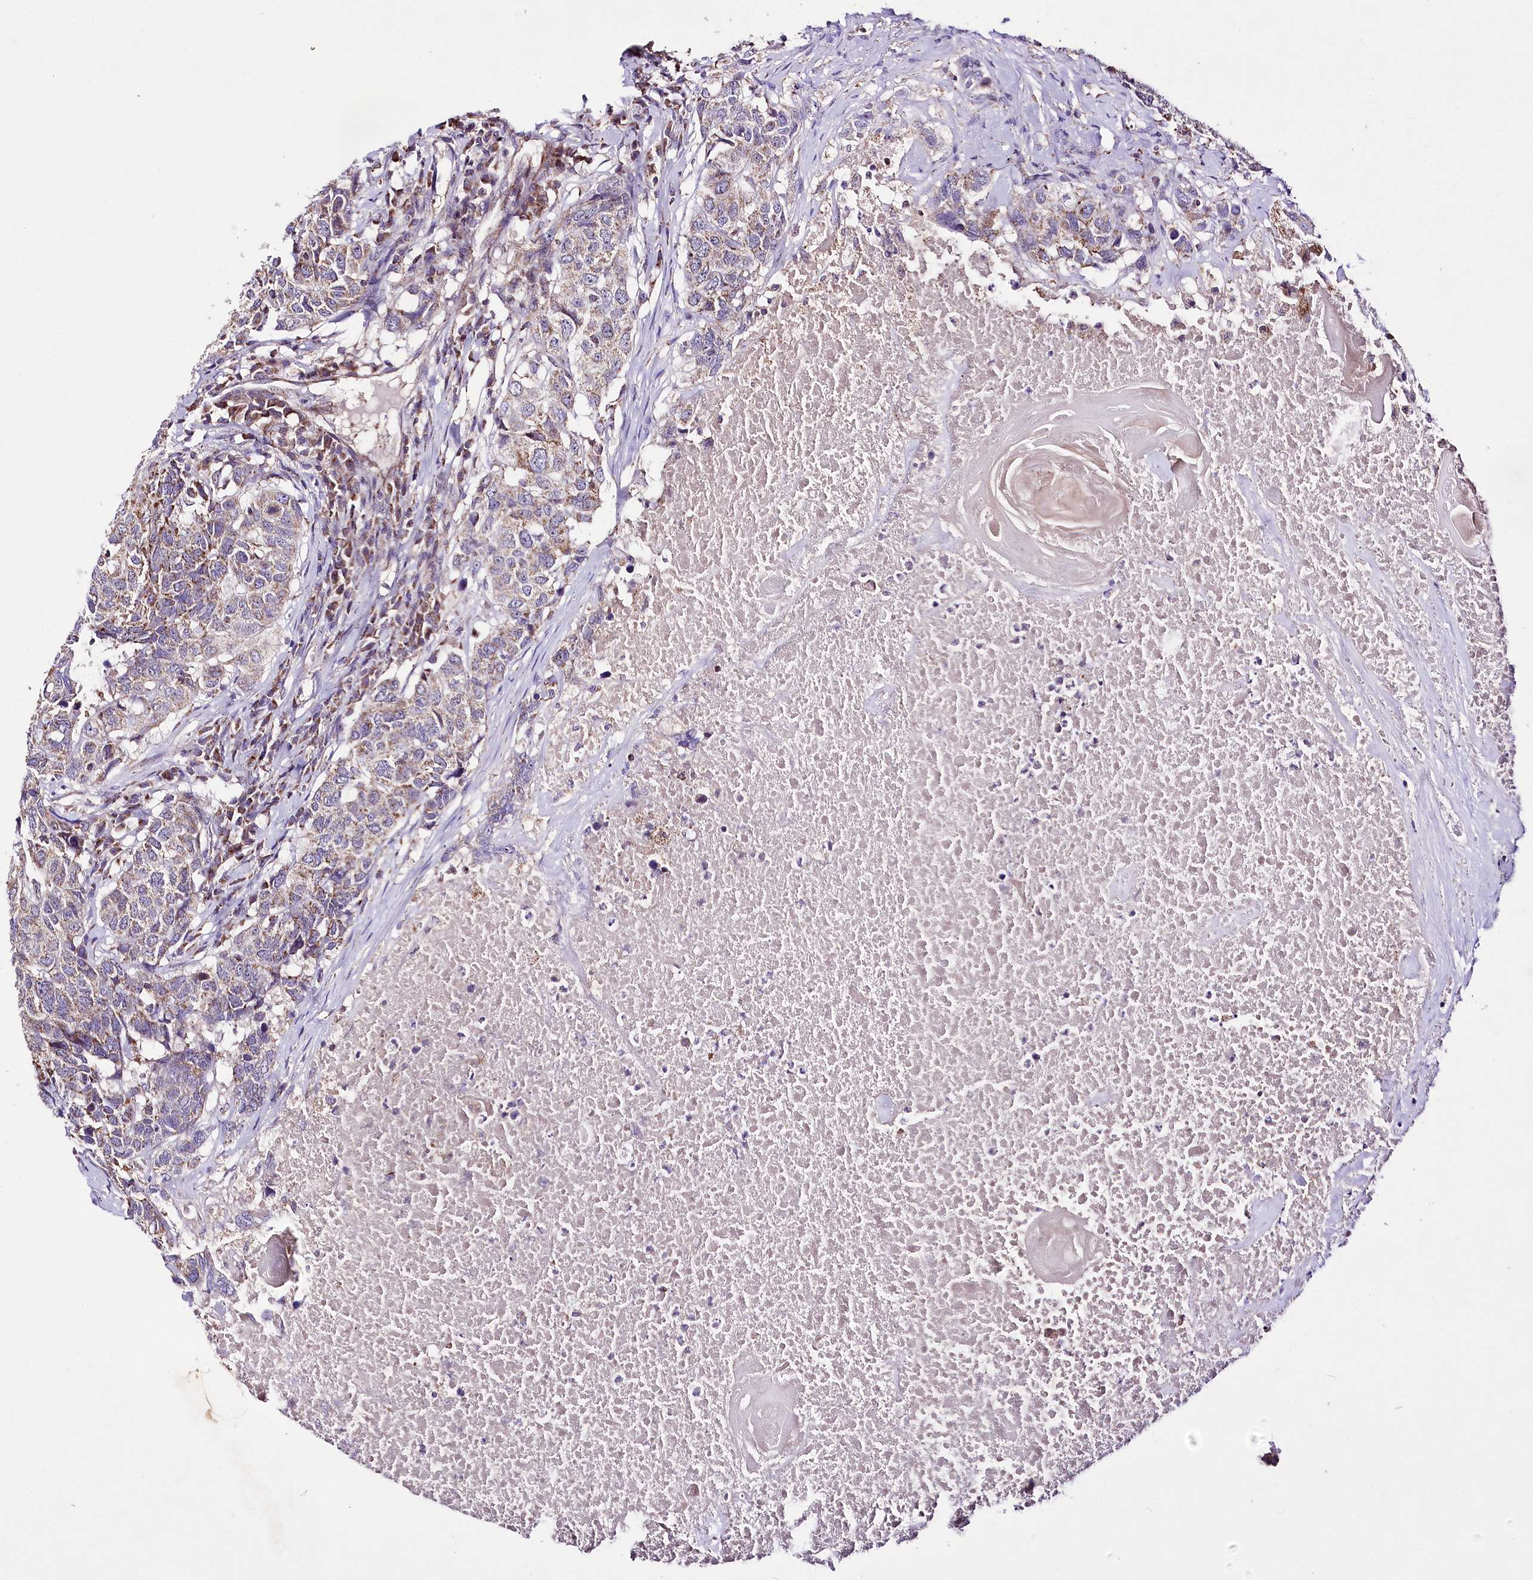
{"staining": {"intensity": "weak", "quantity": ">75%", "location": "cytoplasmic/membranous"}, "tissue": "head and neck cancer", "cell_type": "Tumor cells", "image_type": "cancer", "snomed": [{"axis": "morphology", "description": "Squamous cell carcinoma, NOS"}, {"axis": "topography", "description": "Head-Neck"}], "caption": "Tumor cells display low levels of weak cytoplasmic/membranous positivity in approximately >75% of cells in squamous cell carcinoma (head and neck). Immunohistochemistry stains the protein in brown and the nuclei are stained blue.", "gene": "ATE1", "patient": {"sex": "male", "age": 66}}